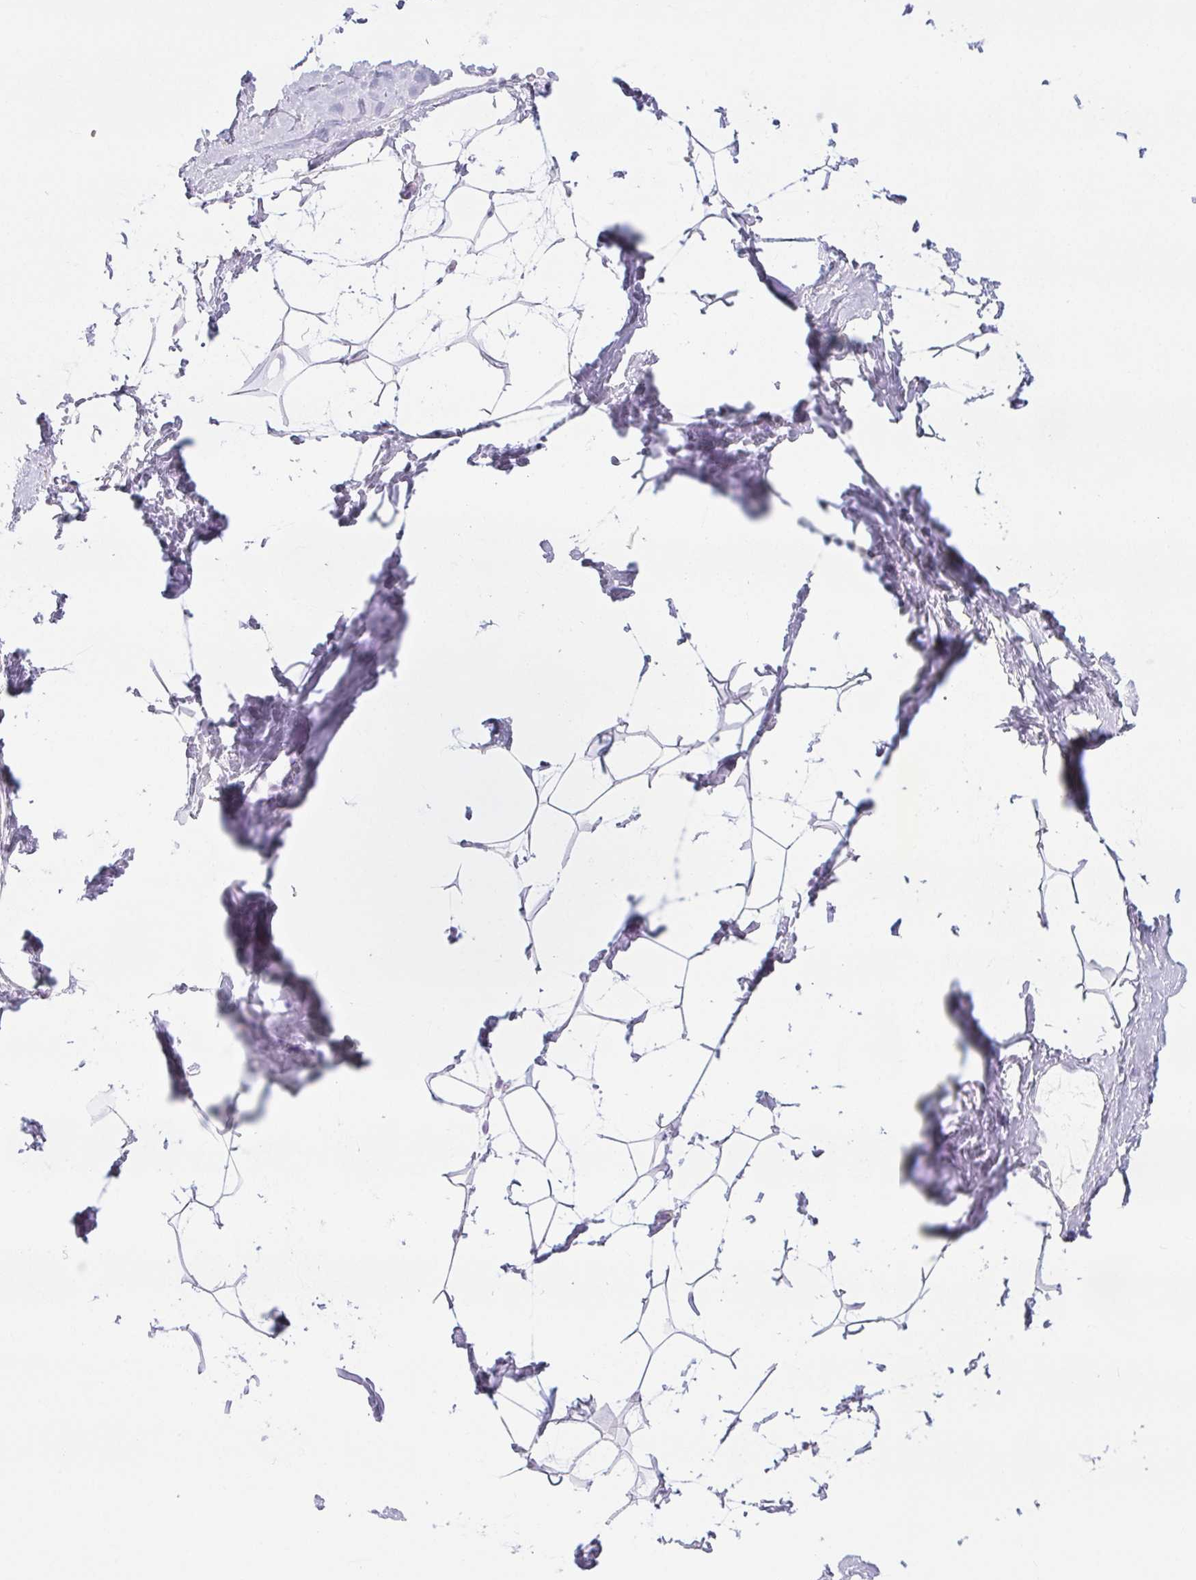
{"staining": {"intensity": "negative", "quantity": "none", "location": "none"}, "tissue": "breast", "cell_type": "Adipocytes", "image_type": "normal", "snomed": [{"axis": "morphology", "description": "Normal tissue, NOS"}, {"axis": "topography", "description": "Breast"}], "caption": "Human breast stained for a protein using immunohistochemistry (IHC) exhibits no positivity in adipocytes.", "gene": "PI3", "patient": {"sex": "female", "age": 32}}